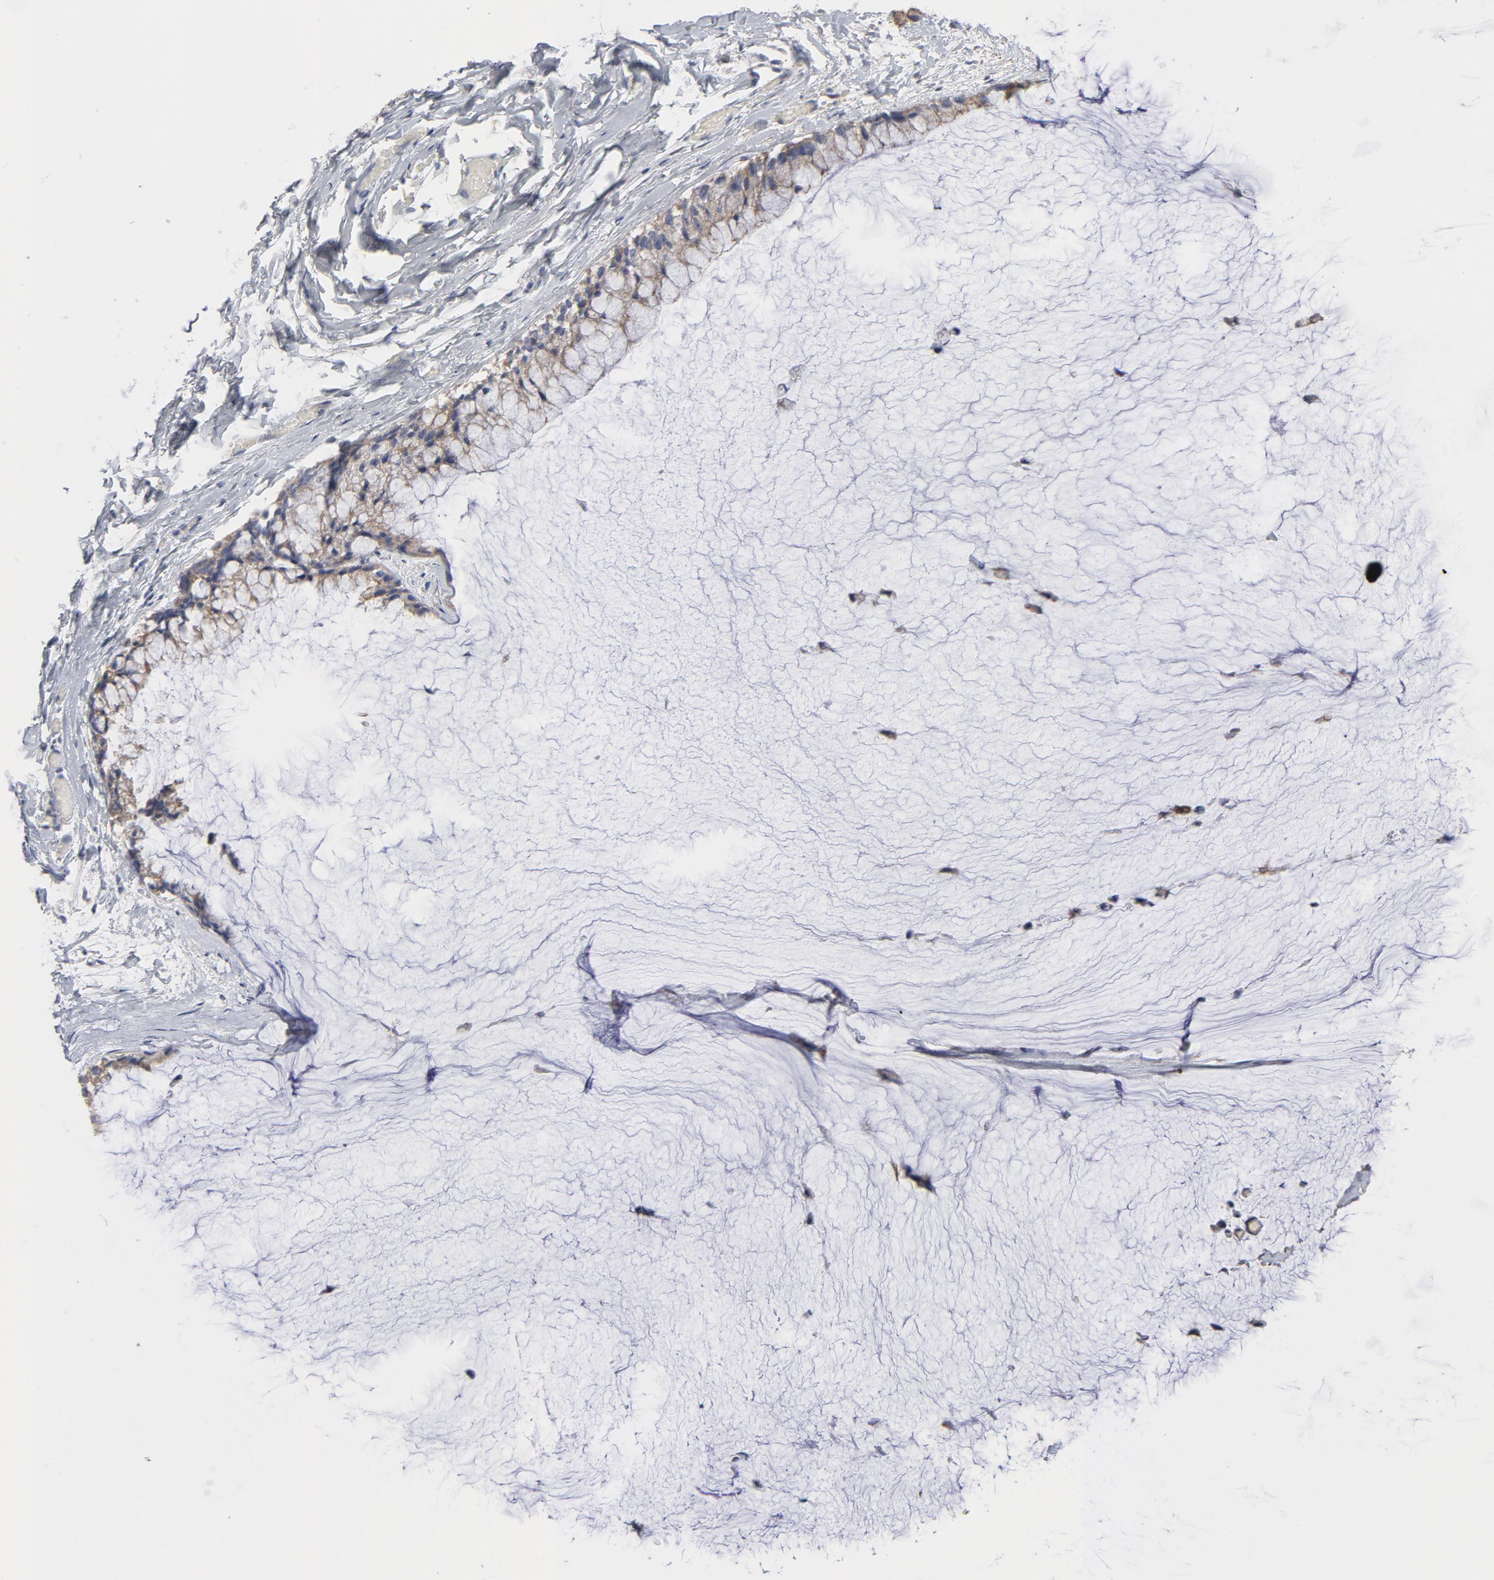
{"staining": {"intensity": "weak", "quantity": ">75%", "location": "cytoplasmic/membranous"}, "tissue": "ovarian cancer", "cell_type": "Tumor cells", "image_type": "cancer", "snomed": [{"axis": "morphology", "description": "Cystadenocarcinoma, mucinous, NOS"}, {"axis": "topography", "description": "Ovary"}], "caption": "Immunohistochemical staining of ovarian mucinous cystadenocarcinoma shows weak cytoplasmic/membranous protein positivity in about >75% of tumor cells.", "gene": "OXA1L", "patient": {"sex": "female", "age": 39}}